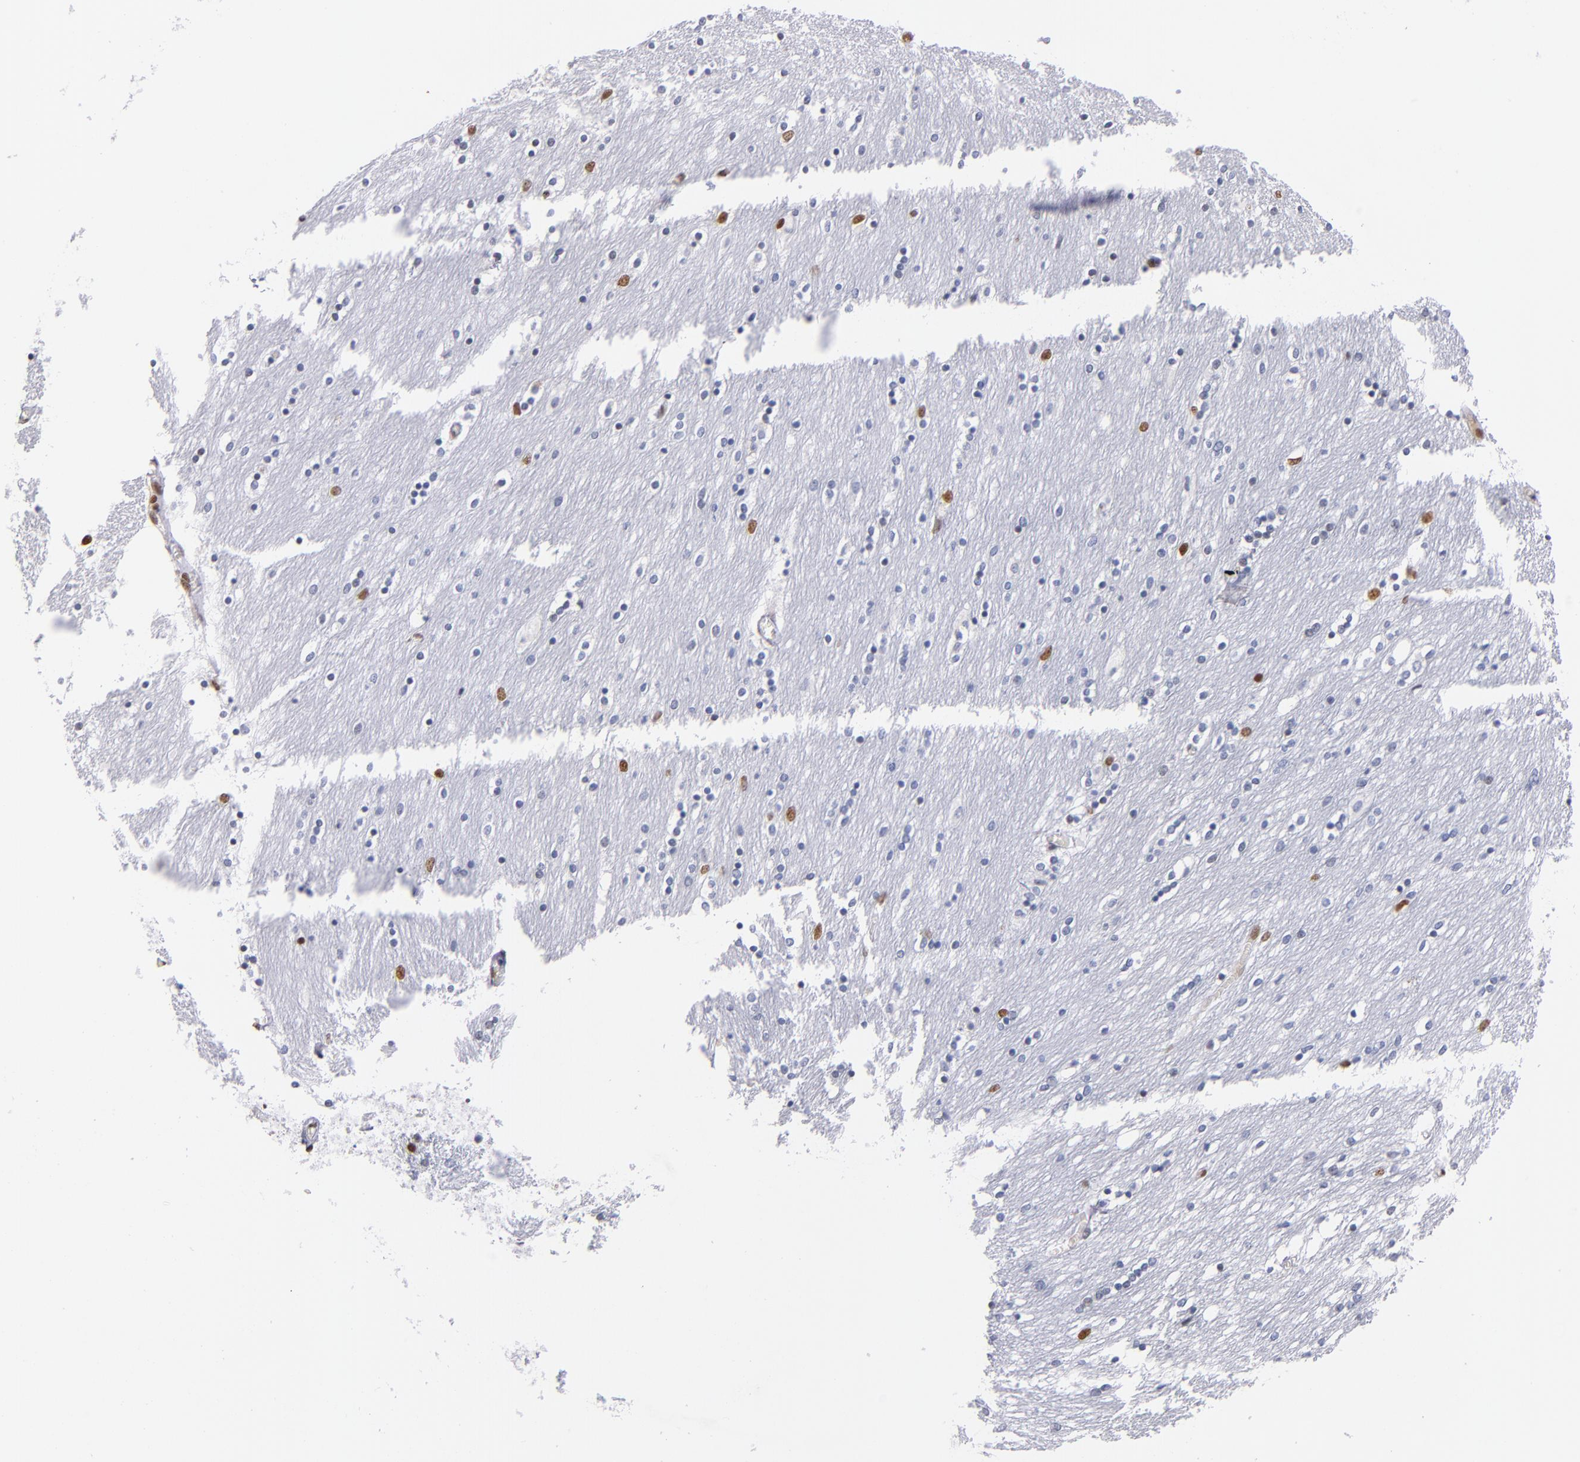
{"staining": {"intensity": "moderate", "quantity": "<25%", "location": "nuclear"}, "tissue": "caudate", "cell_type": "Glial cells", "image_type": "normal", "snomed": [{"axis": "morphology", "description": "Normal tissue, NOS"}, {"axis": "topography", "description": "Lateral ventricle wall"}], "caption": "Glial cells reveal low levels of moderate nuclear staining in about <25% of cells in unremarkable human caudate. The staining was performed using DAB (3,3'-diaminobenzidine), with brown indicating positive protein expression. Nuclei are stained blue with hematoxylin.", "gene": "IFI16", "patient": {"sex": "female", "age": 54}}